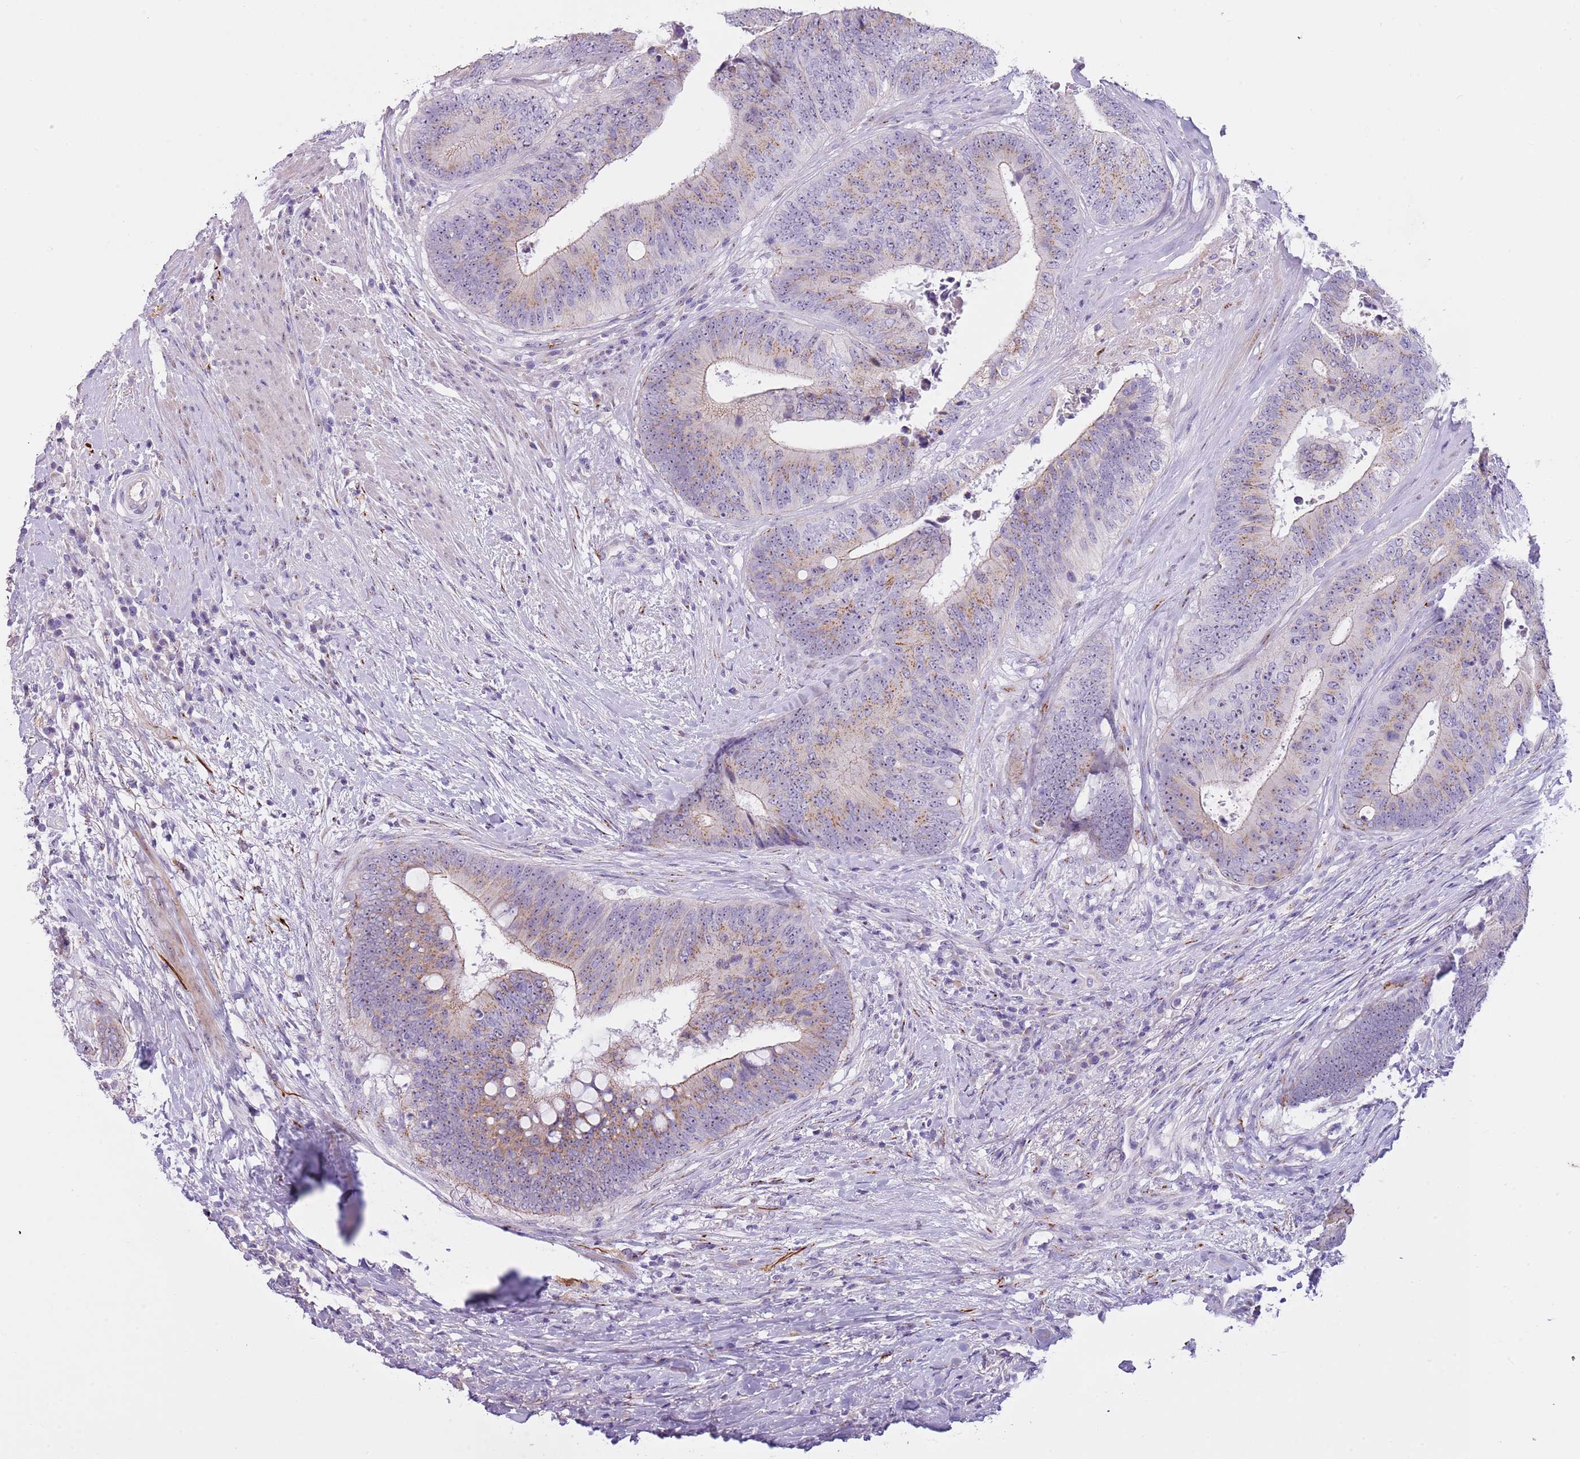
{"staining": {"intensity": "weak", "quantity": "25%-75%", "location": "cytoplasmic/membranous"}, "tissue": "colorectal cancer", "cell_type": "Tumor cells", "image_type": "cancer", "snomed": [{"axis": "morphology", "description": "Adenocarcinoma, NOS"}, {"axis": "topography", "description": "Rectum"}], "caption": "Weak cytoplasmic/membranous protein staining is present in approximately 25%-75% of tumor cells in colorectal adenocarcinoma.", "gene": "NBPF6", "patient": {"sex": "male", "age": 72}}